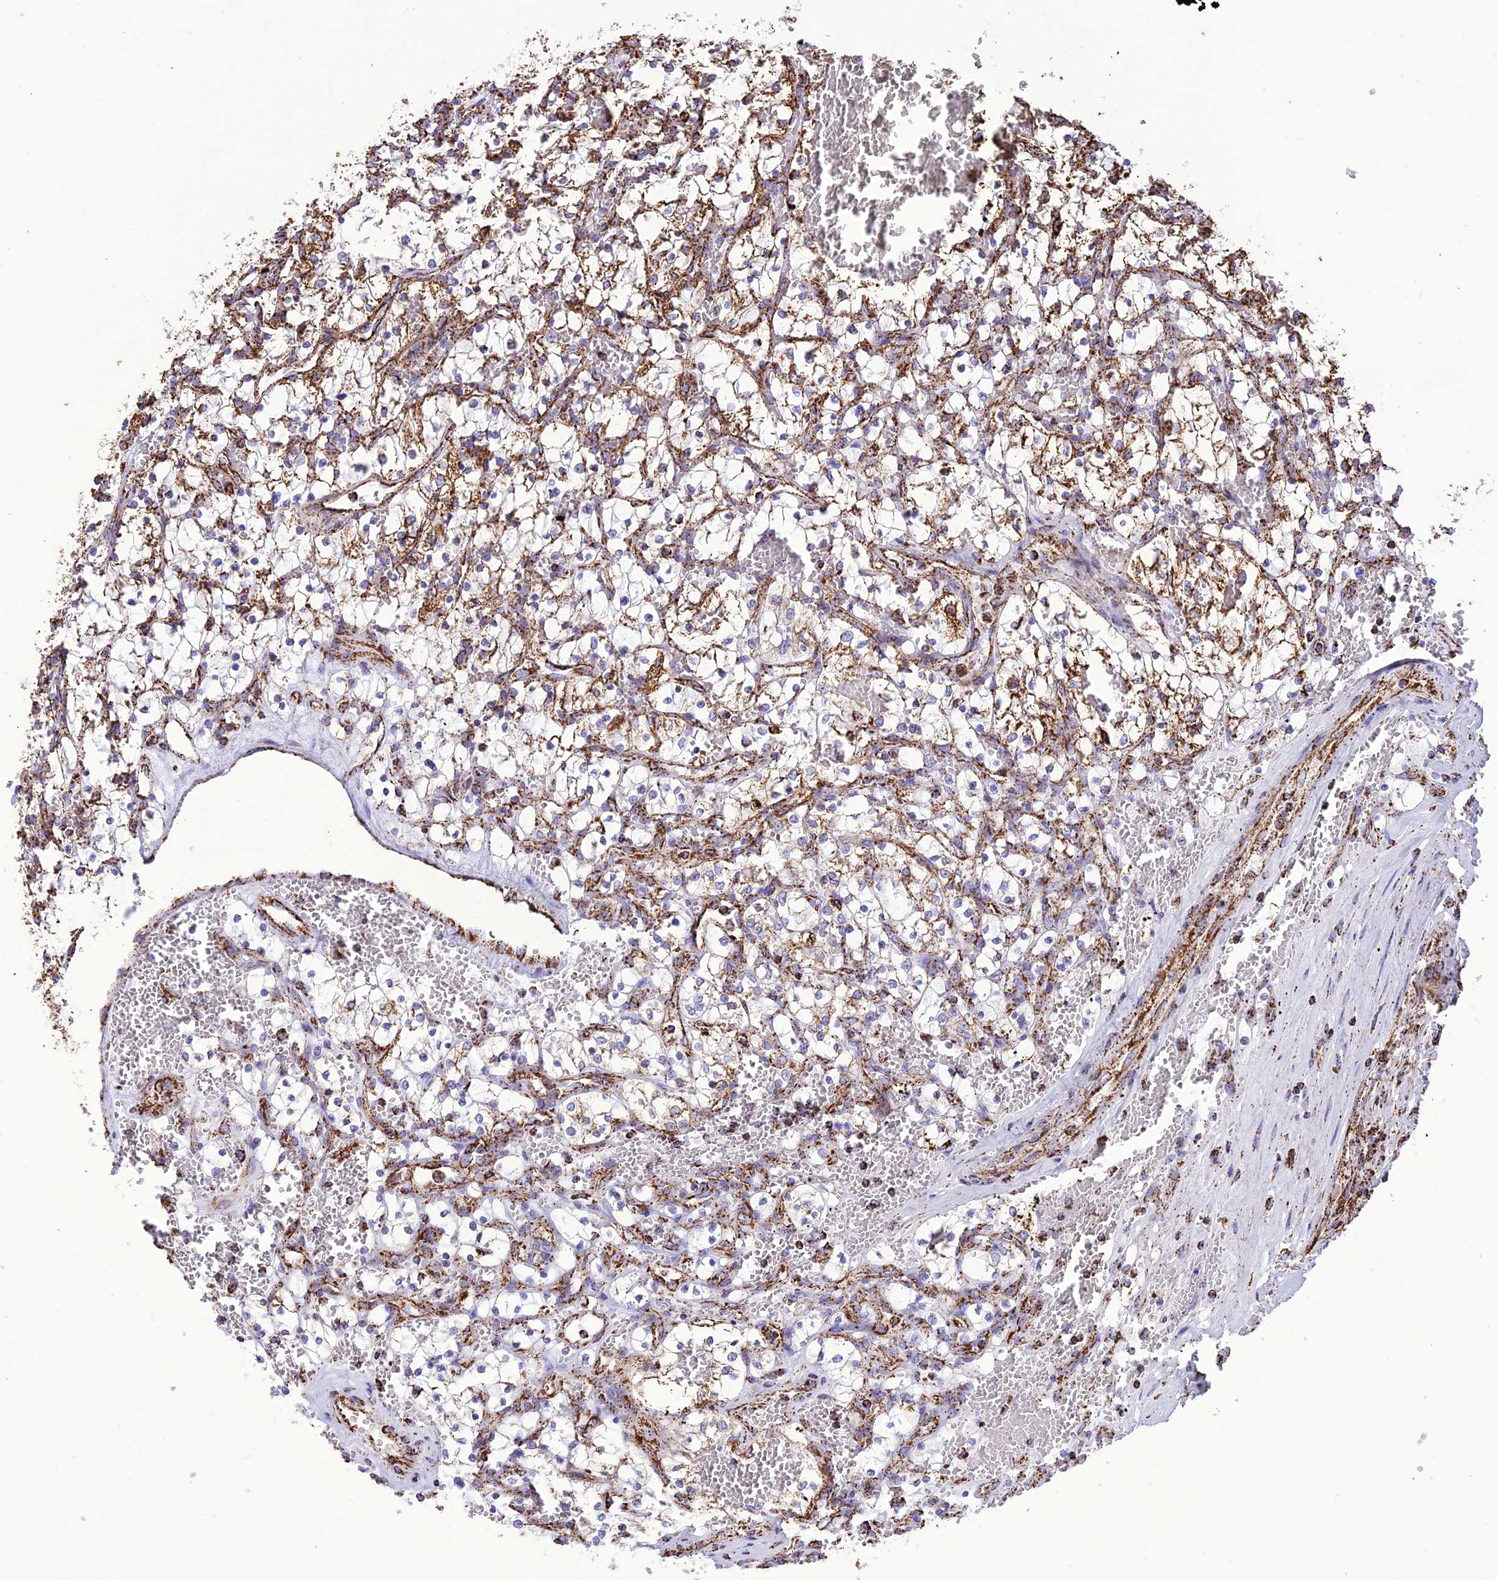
{"staining": {"intensity": "strong", "quantity": "25%-75%", "location": "cytoplasmic/membranous"}, "tissue": "renal cancer", "cell_type": "Tumor cells", "image_type": "cancer", "snomed": [{"axis": "morphology", "description": "Adenocarcinoma, NOS"}, {"axis": "topography", "description": "Kidney"}], "caption": "Adenocarcinoma (renal) tissue demonstrates strong cytoplasmic/membranous expression in approximately 25%-75% of tumor cells, visualized by immunohistochemistry.", "gene": "NDUFAF1", "patient": {"sex": "female", "age": 69}}